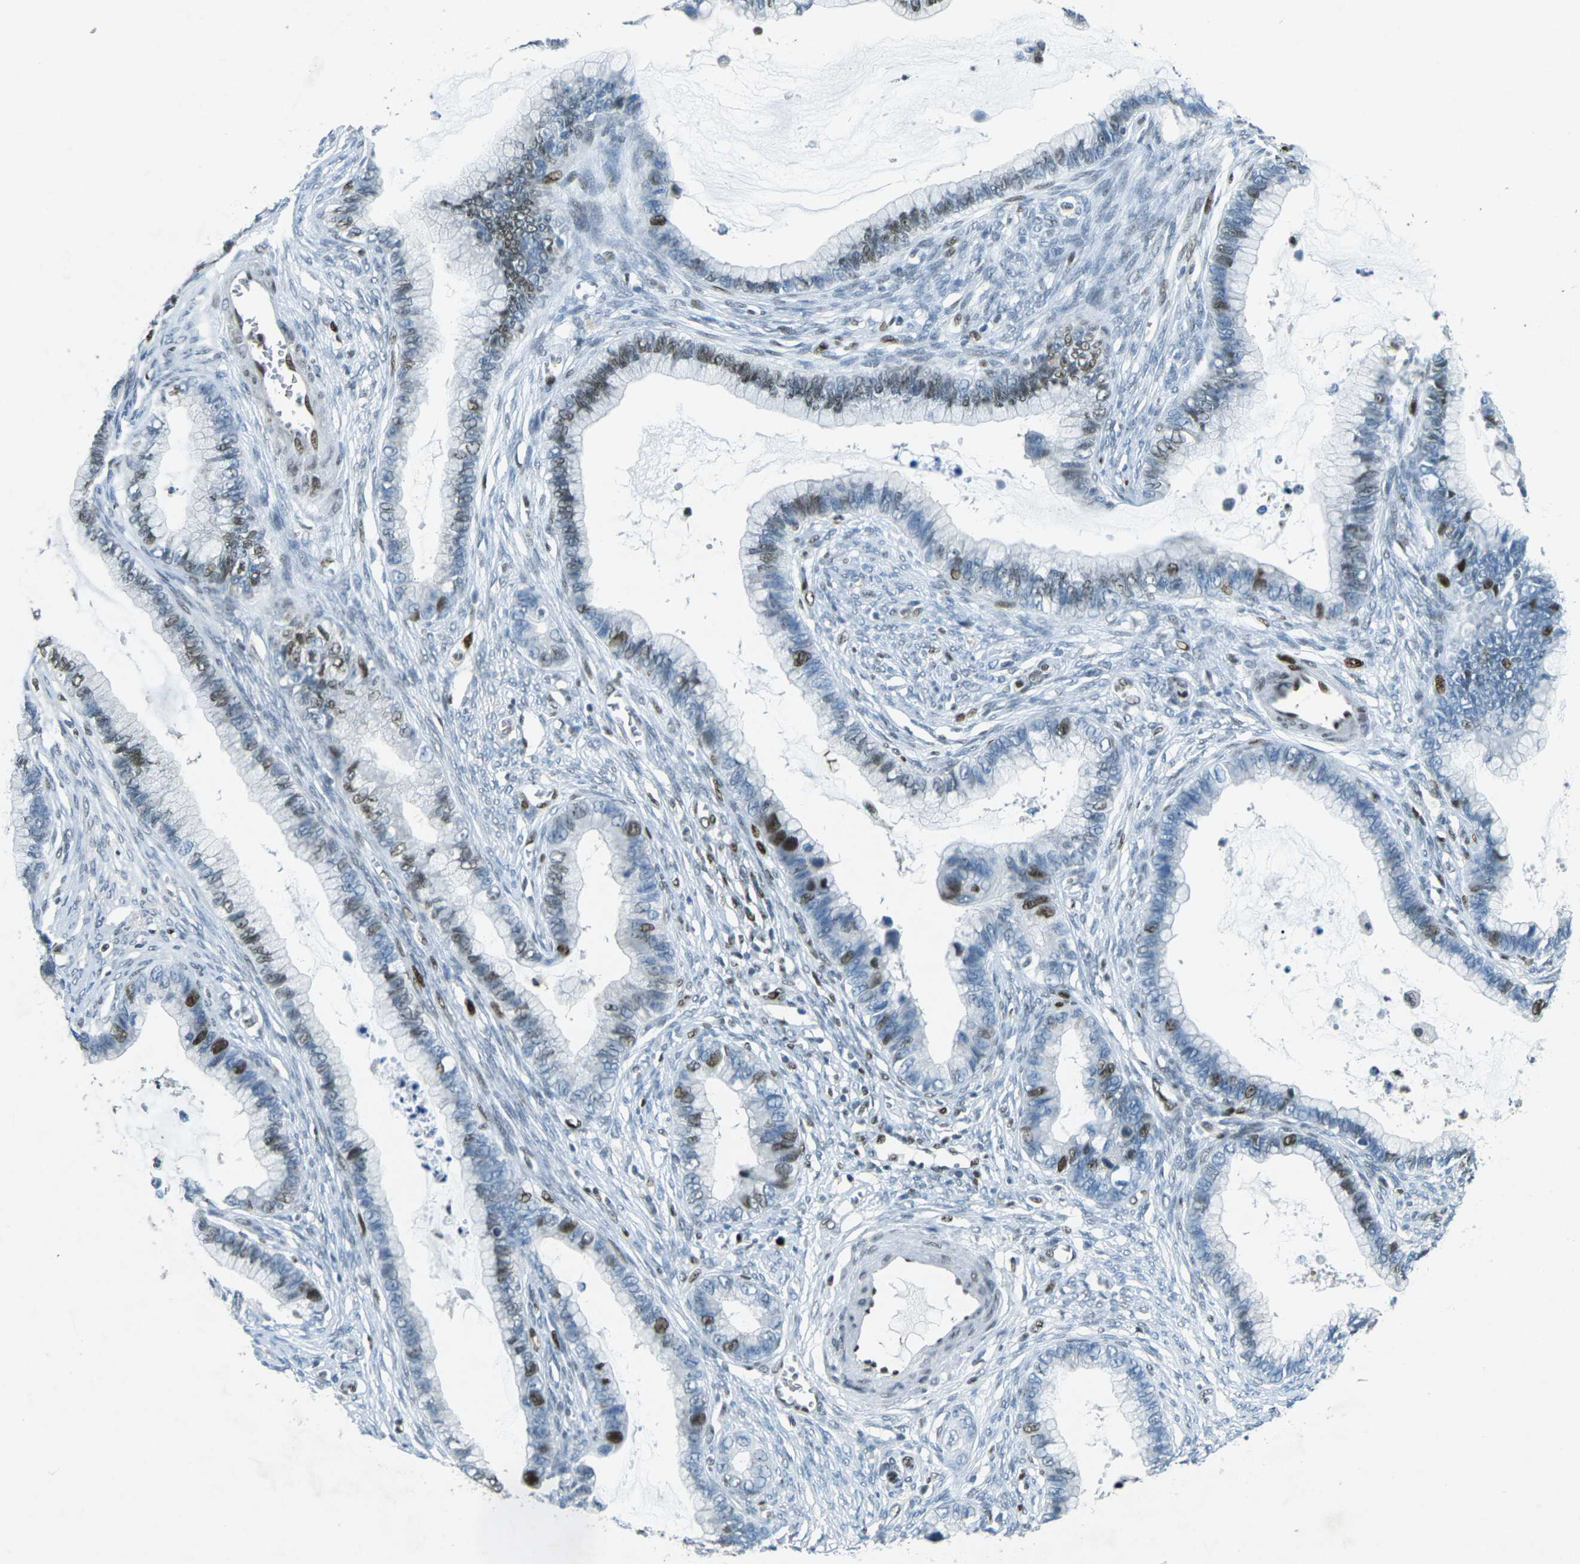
{"staining": {"intensity": "moderate", "quantity": "25%-75%", "location": "nuclear"}, "tissue": "cervical cancer", "cell_type": "Tumor cells", "image_type": "cancer", "snomed": [{"axis": "morphology", "description": "Adenocarcinoma, NOS"}, {"axis": "topography", "description": "Cervix"}], "caption": "The histopathology image displays immunohistochemical staining of cervical cancer. There is moderate nuclear positivity is appreciated in about 25%-75% of tumor cells.", "gene": "RB1", "patient": {"sex": "female", "age": 44}}